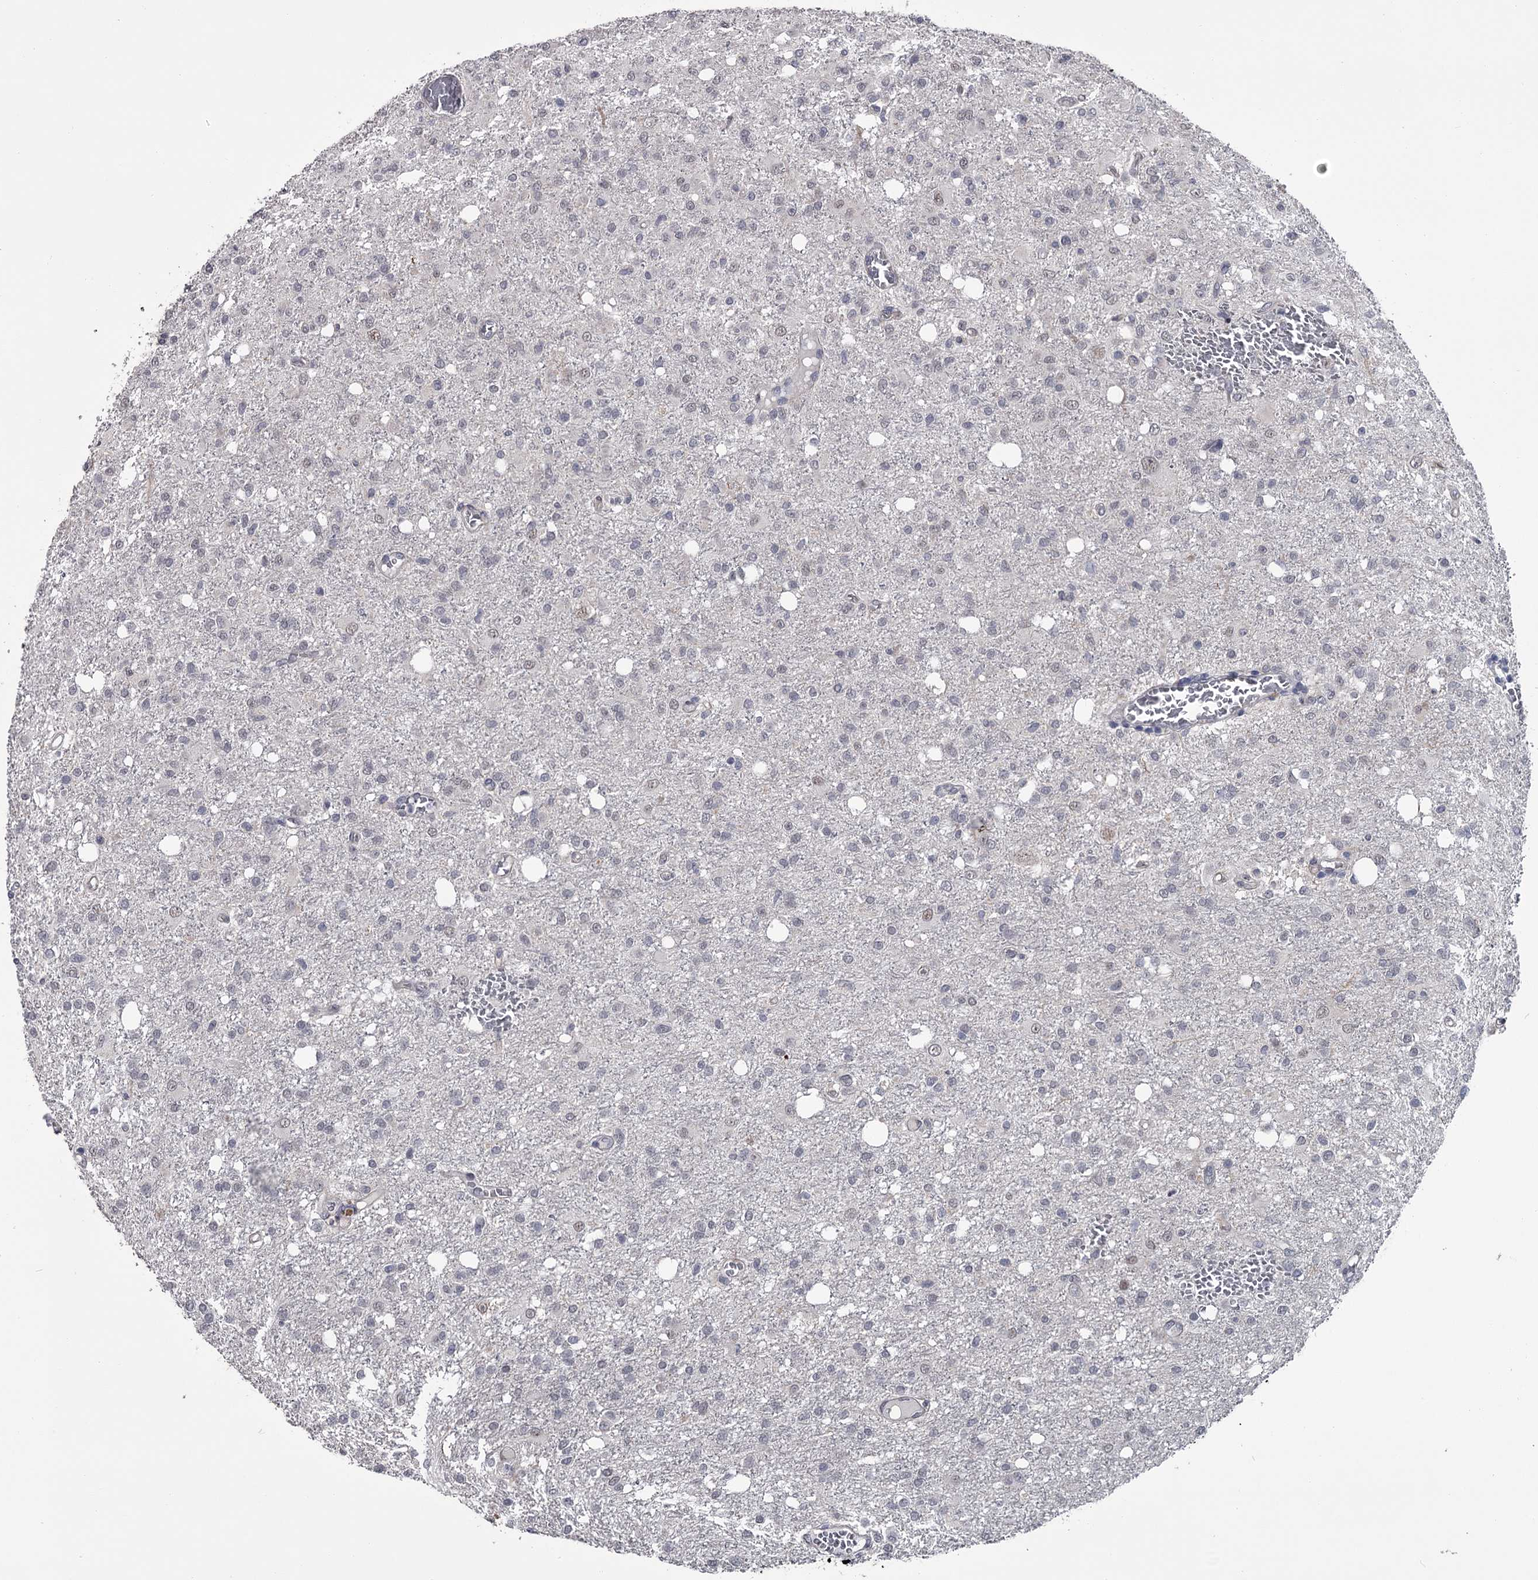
{"staining": {"intensity": "negative", "quantity": "none", "location": "none"}, "tissue": "glioma", "cell_type": "Tumor cells", "image_type": "cancer", "snomed": [{"axis": "morphology", "description": "Glioma, malignant, High grade"}, {"axis": "topography", "description": "Brain"}], "caption": "Malignant glioma (high-grade) was stained to show a protein in brown. There is no significant positivity in tumor cells.", "gene": "PRPF40B", "patient": {"sex": "female", "age": 59}}